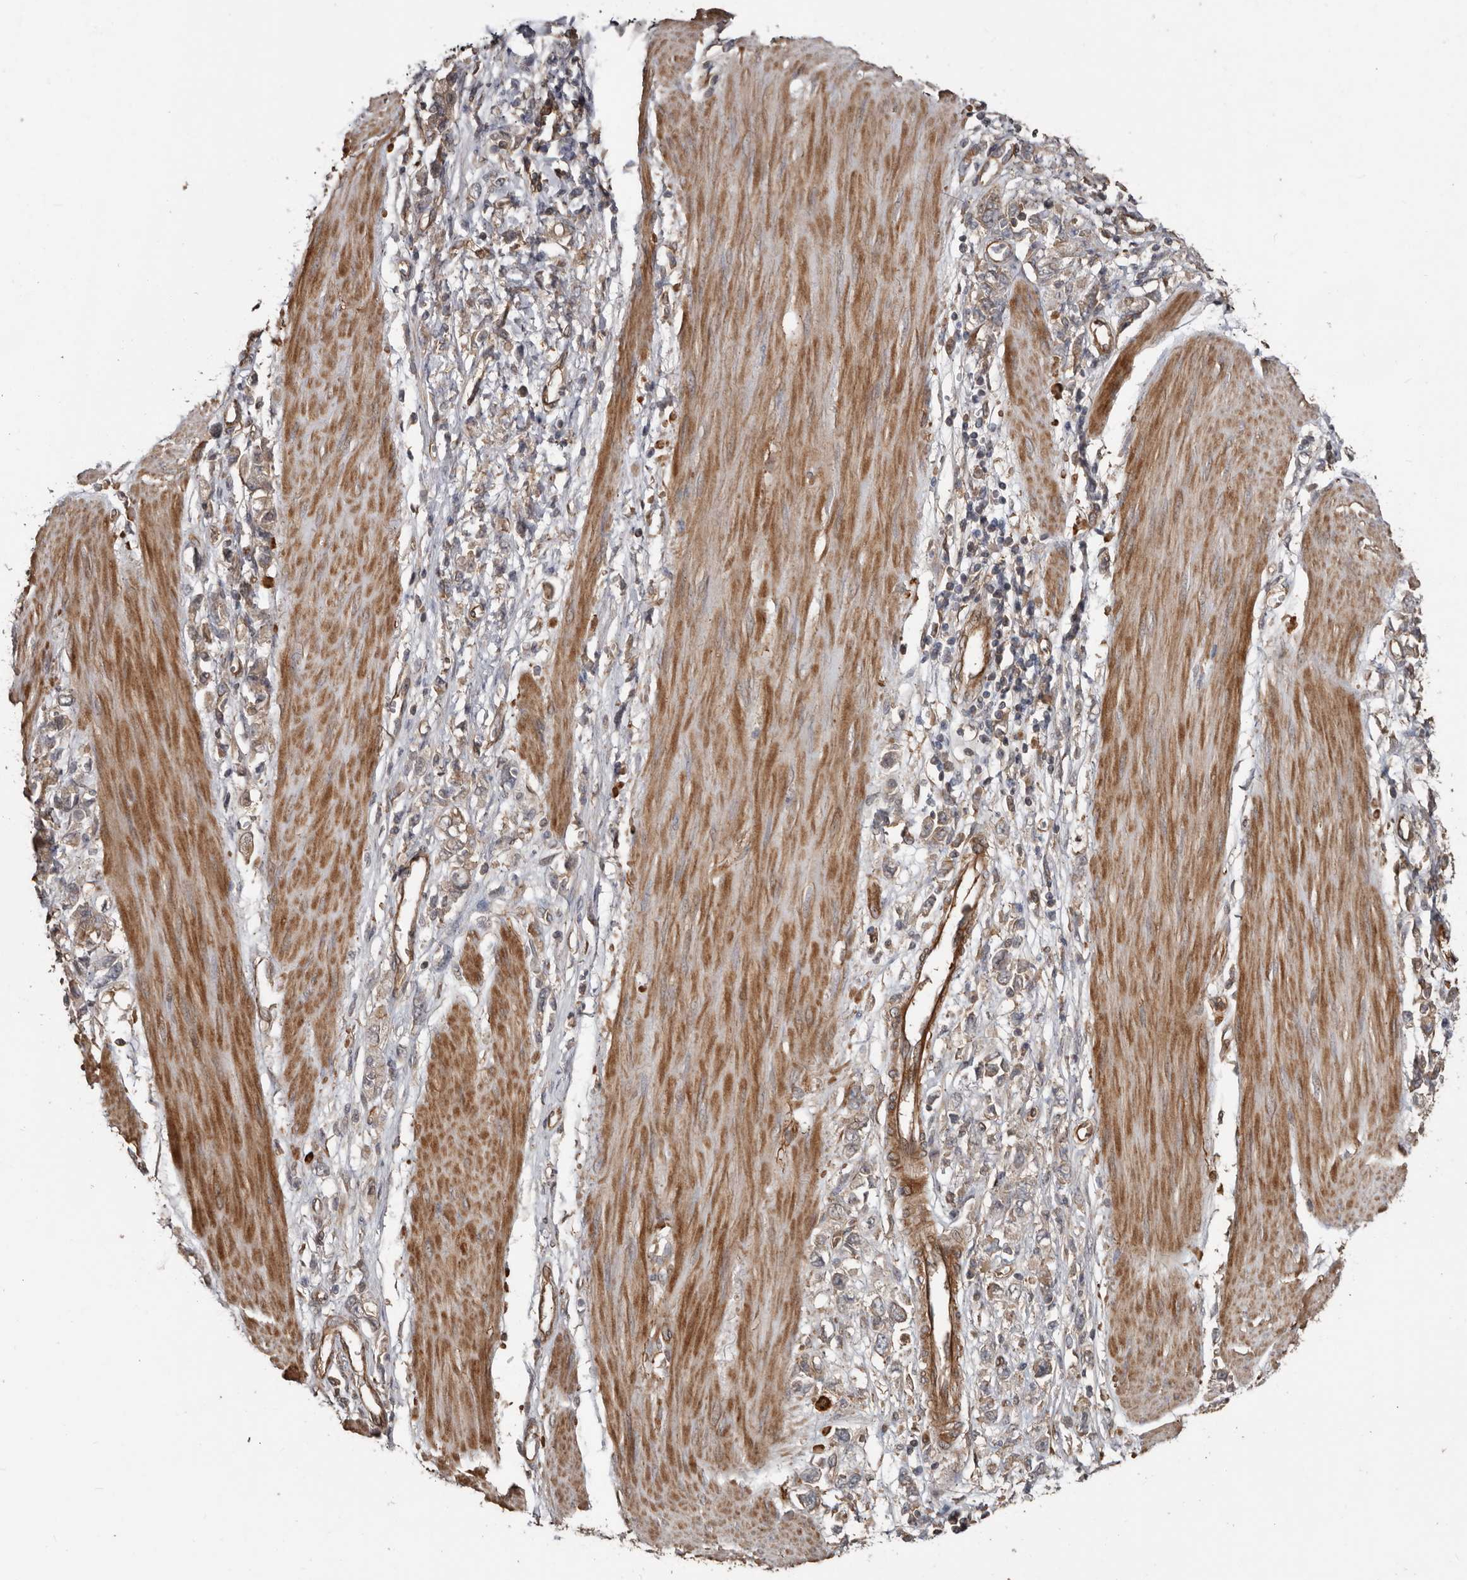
{"staining": {"intensity": "weak", "quantity": ">75%", "location": "cytoplasmic/membranous"}, "tissue": "stomach cancer", "cell_type": "Tumor cells", "image_type": "cancer", "snomed": [{"axis": "morphology", "description": "Adenocarcinoma, NOS"}, {"axis": "topography", "description": "Stomach"}], "caption": "Immunohistochemistry (IHC) (DAB (3,3'-diaminobenzidine)) staining of human stomach adenocarcinoma displays weak cytoplasmic/membranous protein expression in approximately >75% of tumor cells. (DAB (3,3'-diaminobenzidine) IHC with brightfield microscopy, high magnification).", "gene": "EXOC3L1", "patient": {"sex": "female", "age": 76}}